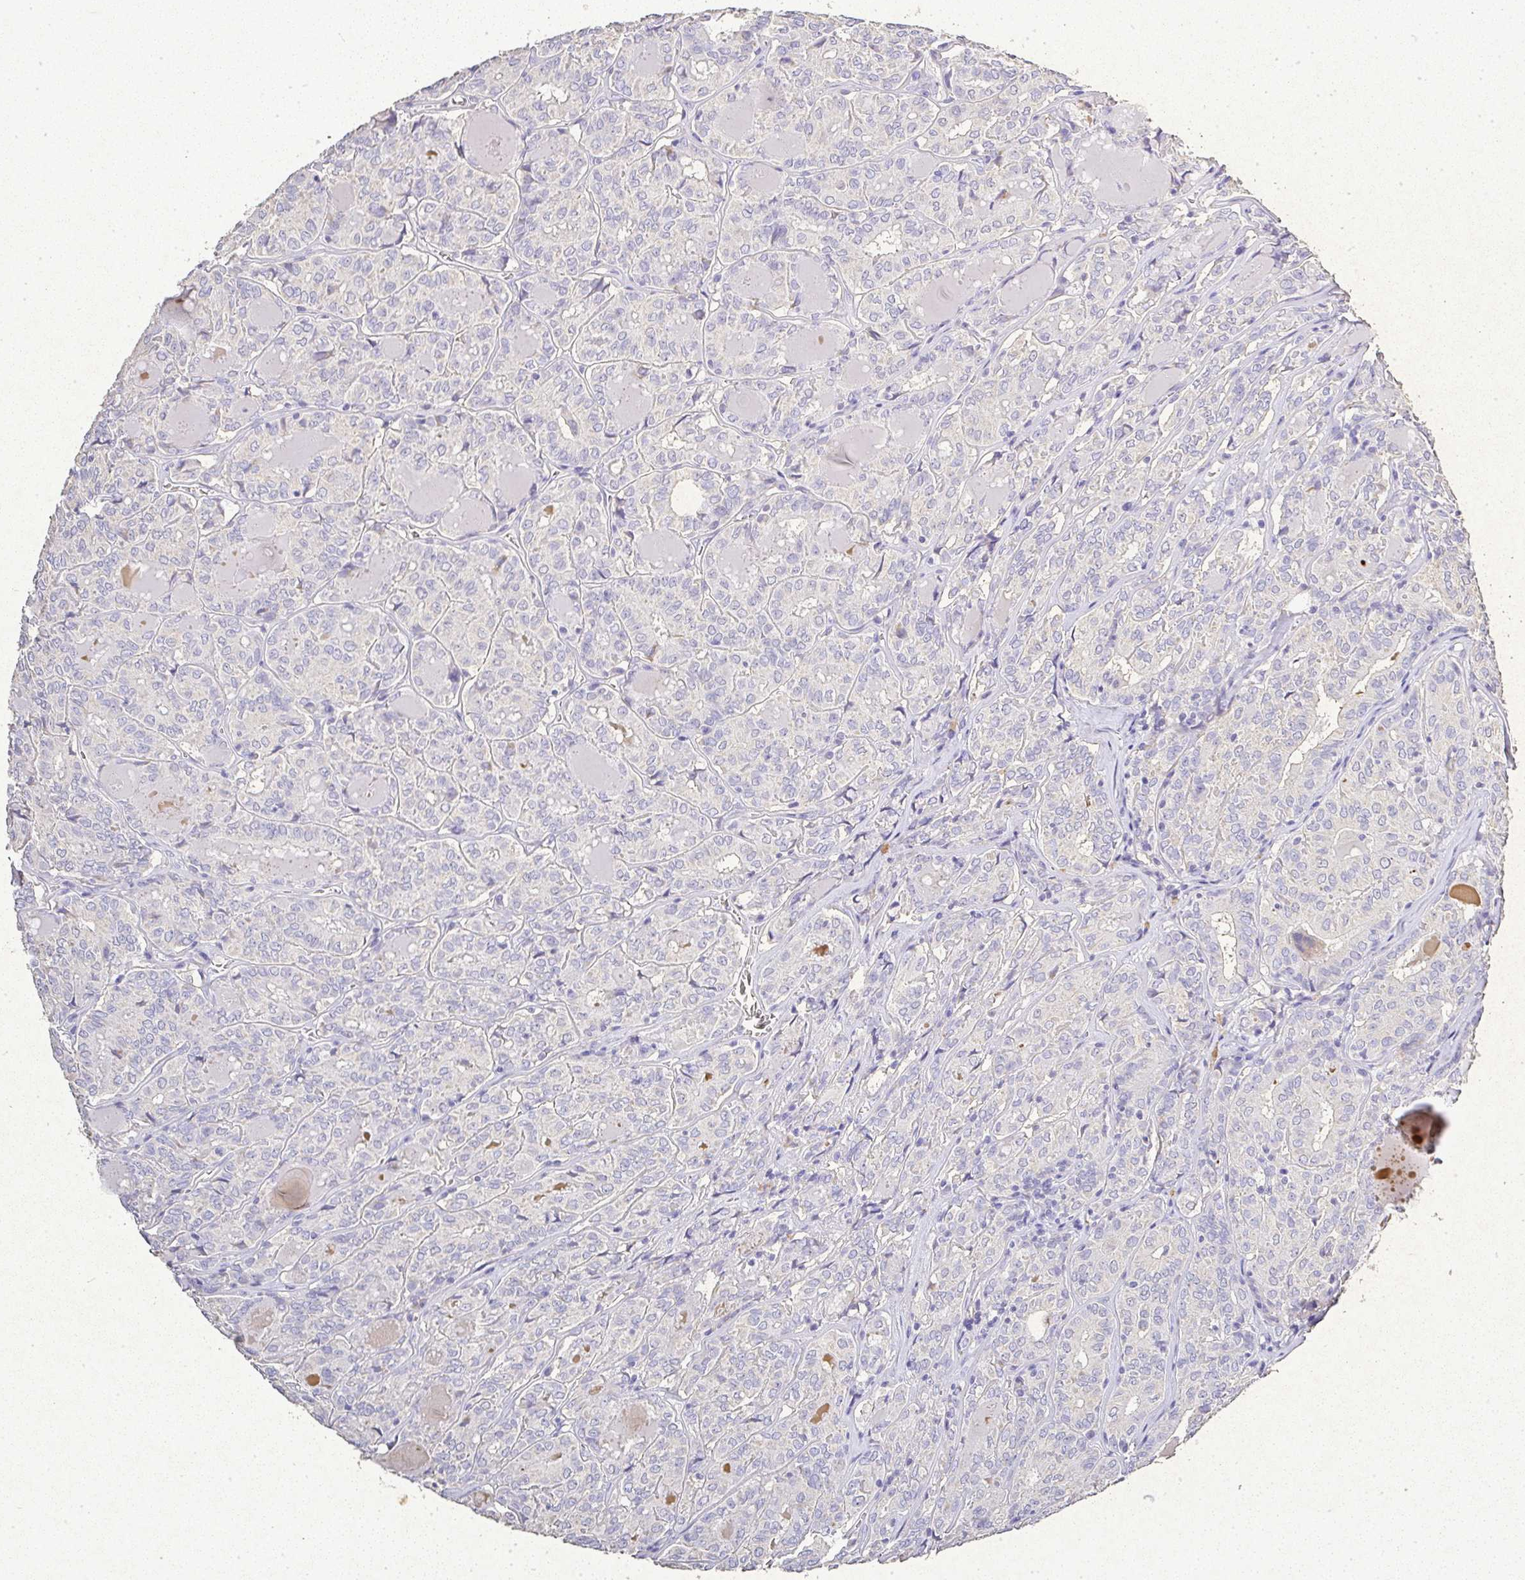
{"staining": {"intensity": "negative", "quantity": "none", "location": "none"}, "tissue": "thyroid cancer", "cell_type": "Tumor cells", "image_type": "cancer", "snomed": [{"axis": "morphology", "description": "Papillary adenocarcinoma, NOS"}, {"axis": "topography", "description": "Thyroid gland"}], "caption": "This is an immunohistochemistry photomicrograph of thyroid papillary adenocarcinoma. There is no positivity in tumor cells.", "gene": "RPS2", "patient": {"sex": "female", "age": 72}}